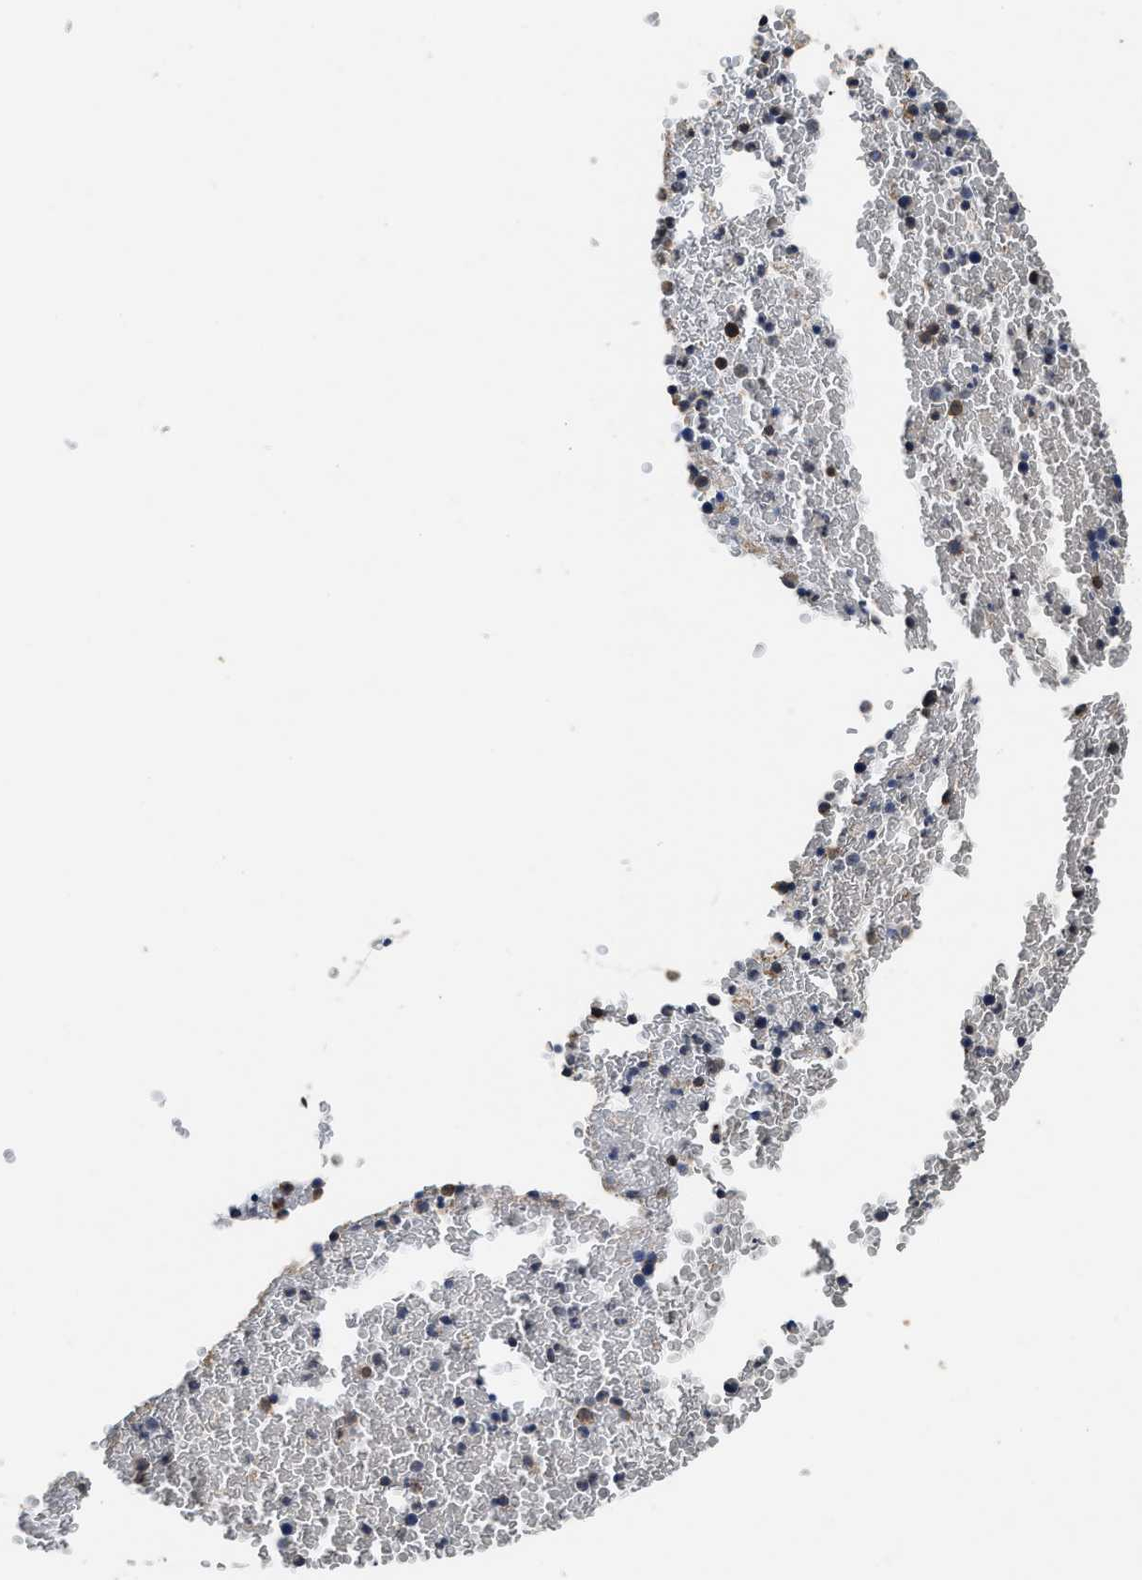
{"staining": {"intensity": "negative", "quantity": "none", "location": "none"}, "tissue": "bone marrow", "cell_type": "Hematopoietic cells", "image_type": "normal", "snomed": [{"axis": "morphology", "description": "Normal tissue, NOS"}, {"axis": "morphology", "description": "Inflammation, NOS"}, {"axis": "topography", "description": "Bone marrow"}], "caption": "This is an immunohistochemistry photomicrograph of normal bone marrow. There is no staining in hematopoietic cells.", "gene": "YWHAE", "patient": {"sex": "female", "age": 17}}